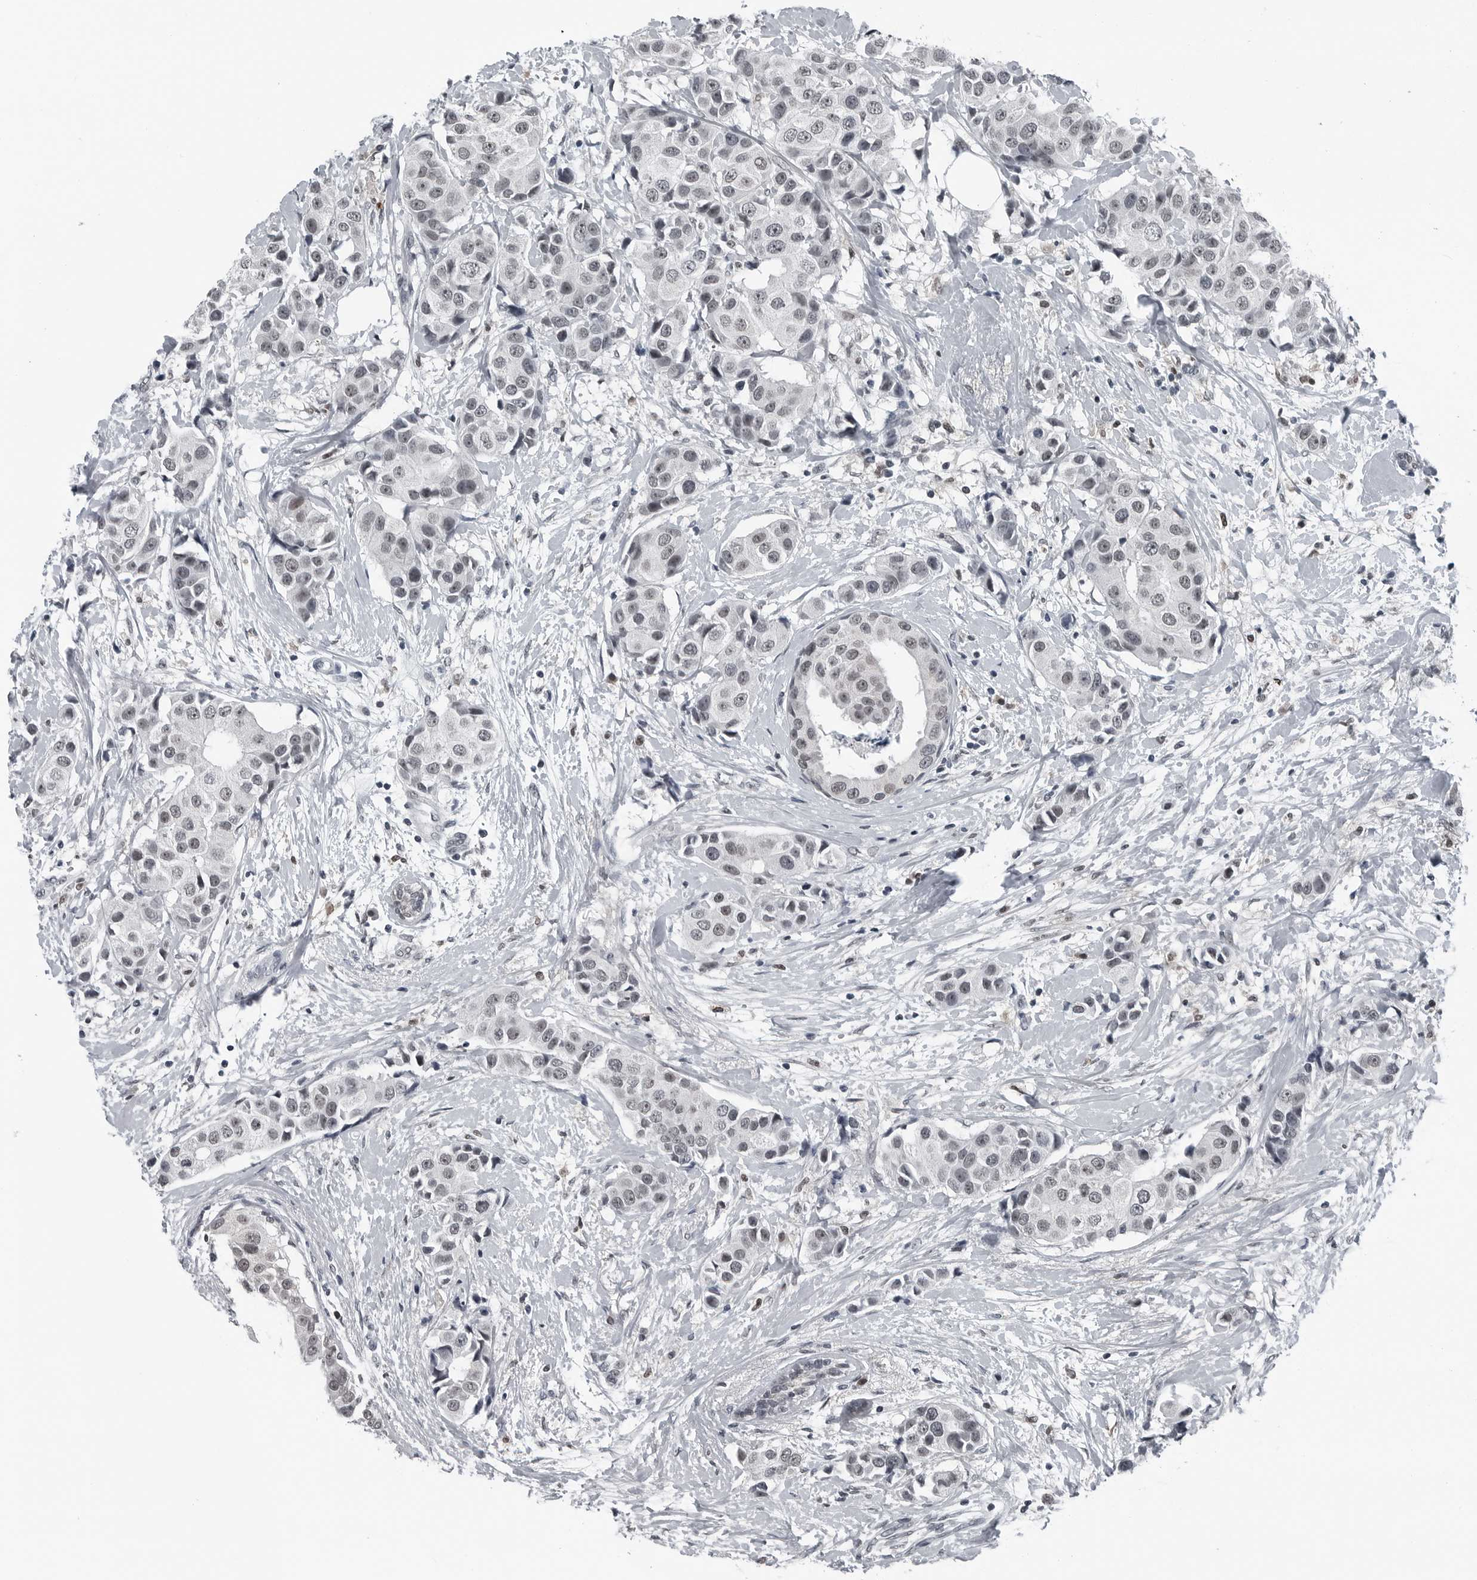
{"staining": {"intensity": "weak", "quantity": "25%-75%", "location": "nuclear"}, "tissue": "breast cancer", "cell_type": "Tumor cells", "image_type": "cancer", "snomed": [{"axis": "morphology", "description": "Normal tissue, NOS"}, {"axis": "morphology", "description": "Duct carcinoma"}, {"axis": "topography", "description": "Breast"}], "caption": "The immunohistochemical stain shows weak nuclear staining in tumor cells of breast cancer tissue.", "gene": "AKR1A1", "patient": {"sex": "female", "age": 39}}